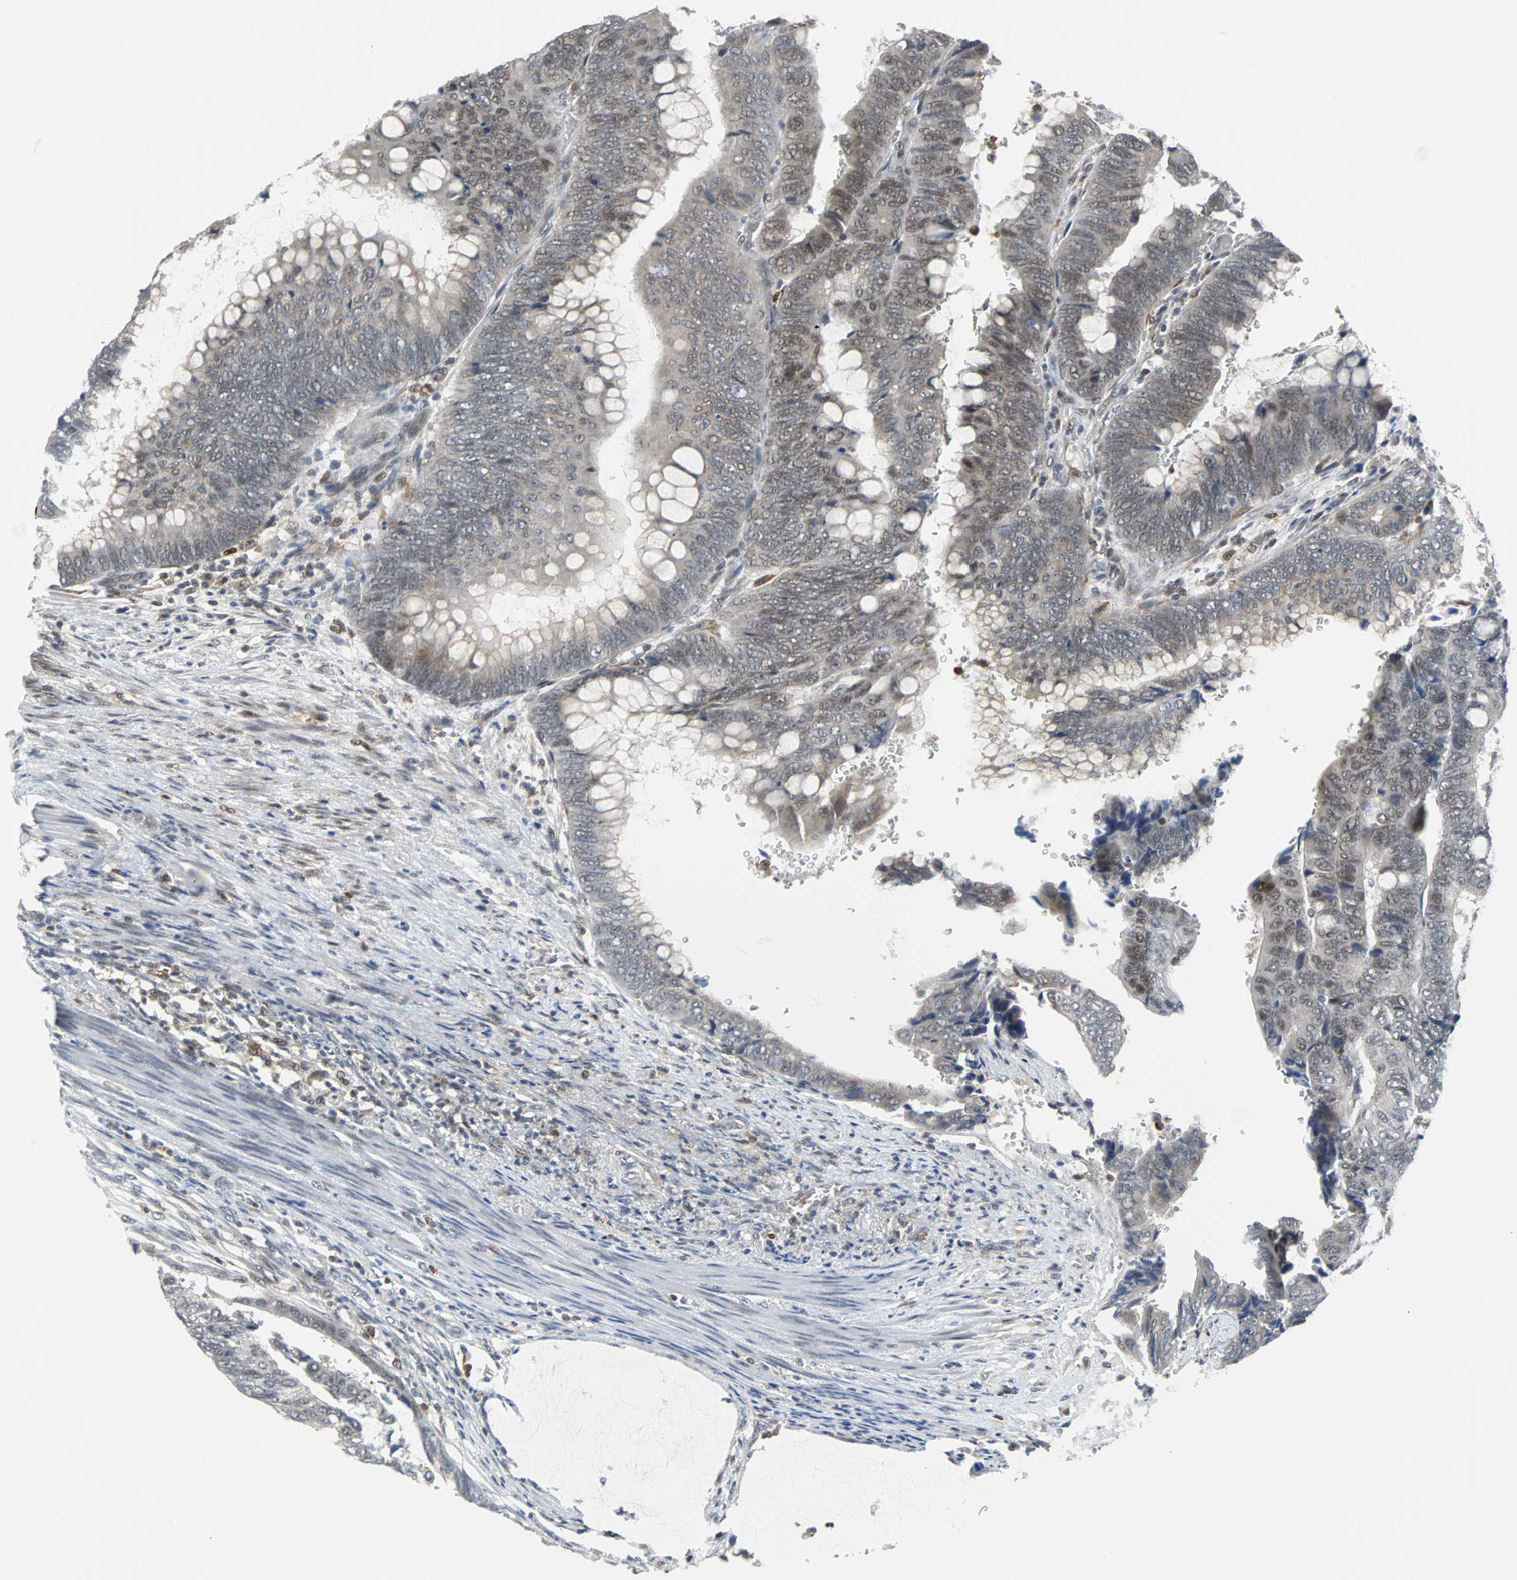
{"staining": {"intensity": "moderate", "quantity": "<25%", "location": "cytoplasmic/membranous,nuclear"}, "tissue": "colorectal cancer", "cell_type": "Tumor cells", "image_type": "cancer", "snomed": [{"axis": "morphology", "description": "Normal tissue, NOS"}, {"axis": "morphology", "description": "Adenocarcinoma, NOS"}, {"axis": "topography", "description": "Rectum"}, {"axis": "topography", "description": "Peripheral nerve tissue"}], "caption": "An image of human colorectal adenocarcinoma stained for a protein reveals moderate cytoplasmic/membranous and nuclear brown staining in tumor cells.", "gene": "SIRT1", "patient": {"sex": "male", "age": 92}}